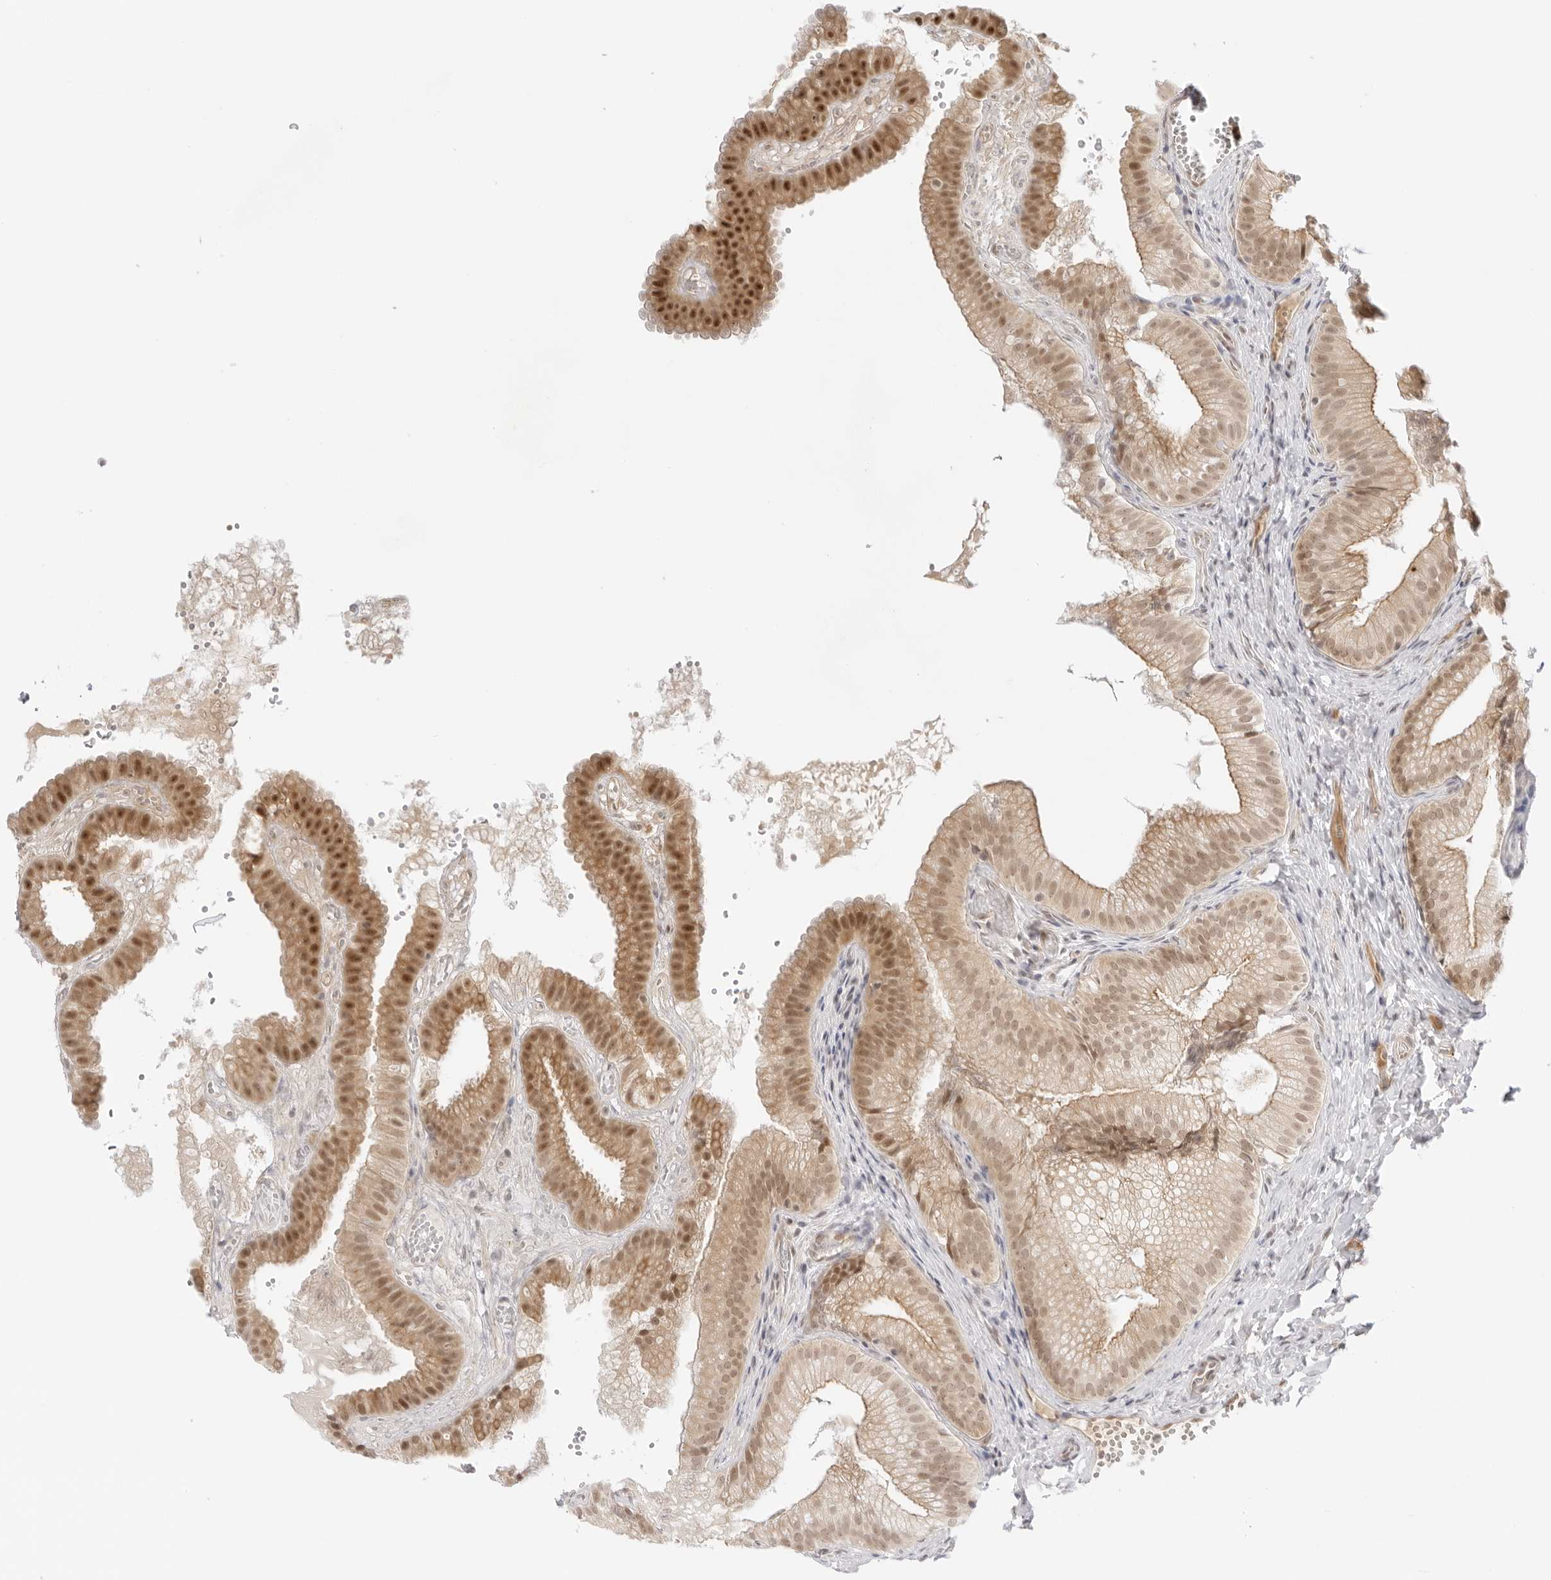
{"staining": {"intensity": "moderate", "quantity": ">75%", "location": "cytoplasmic/membranous,nuclear"}, "tissue": "gallbladder", "cell_type": "Glandular cells", "image_type": "normal", "snomed": [{"axis": "morphology", "description": "Normal tissue, NOS"}, {"axis": "topography", "description": "Gallbladder"}], "caption": "Gallbladder stained with IHC exhibits moderate cytoplasmic/membranous,nuclear positivity in about >75% of glandular cells. (DAB (3,3'-diaminobenzidine) IHC, brown staining for protein, blue staining for nuclei).", "gene": "MED18", "patient": {"sex": "female", "age": 30}}